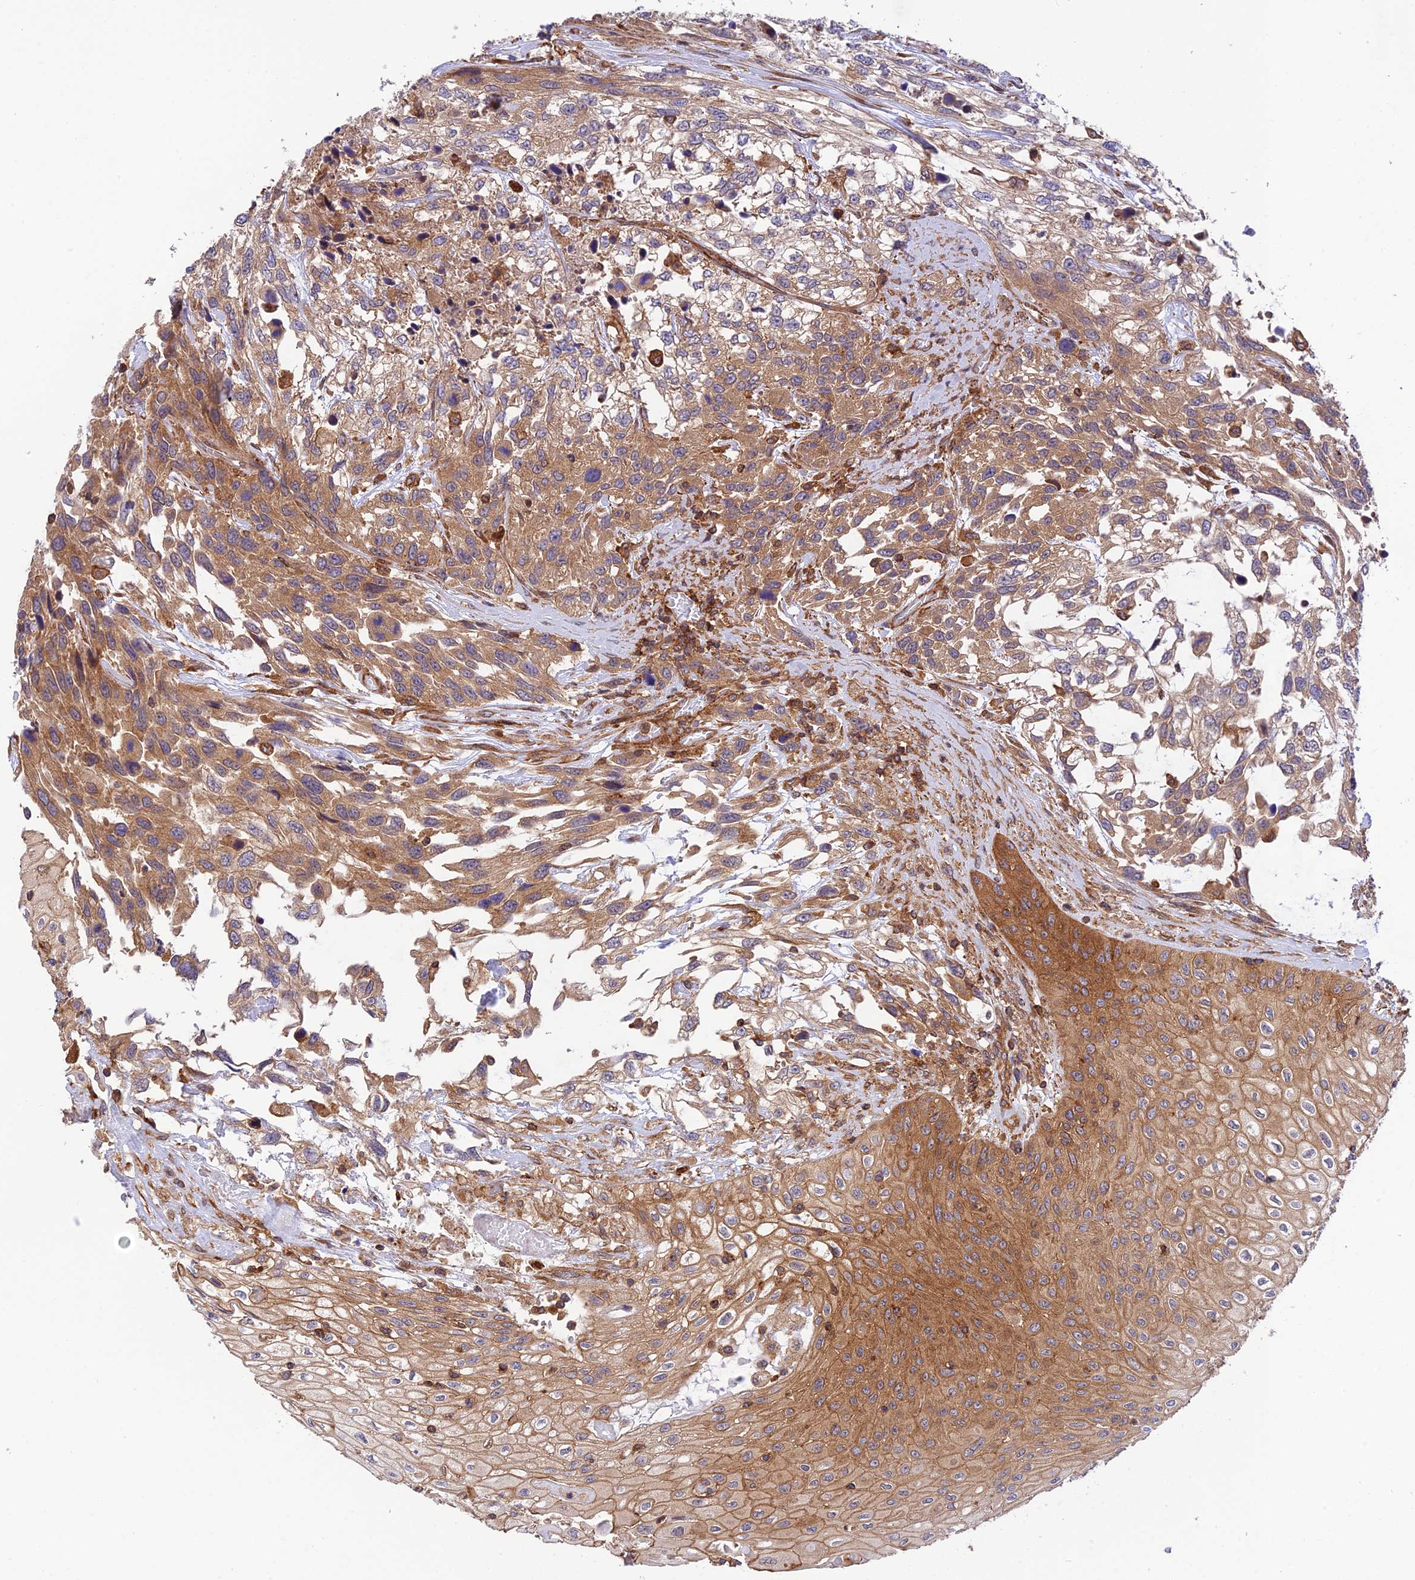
{"staining": {"intensity": "moderate", "quantity": ">75%", "location": "cytoplasmic/membranous"}, "tissue": "urothelial cancer", "cell_type": "Tumor cells", "image_type": "cancer", "snomed": [{"axis": "morphology", "description": "Urothelial carcinoma, High grade"}, {"axis": "topography", "description": "Urinary bladder"}], "caption": "Protein staining by immunohistochemistry (IHC) displays moderate cytoplasmic/membranous positivity in approximately >75% of tumor cells in urothelial cancer. (Stains: DAB in brown, nuclei in blue, Microscopy: brightfield microscopy at high magnification).", "gene": "EVI5L", "patient": {"sex": "female", "age": 70}}